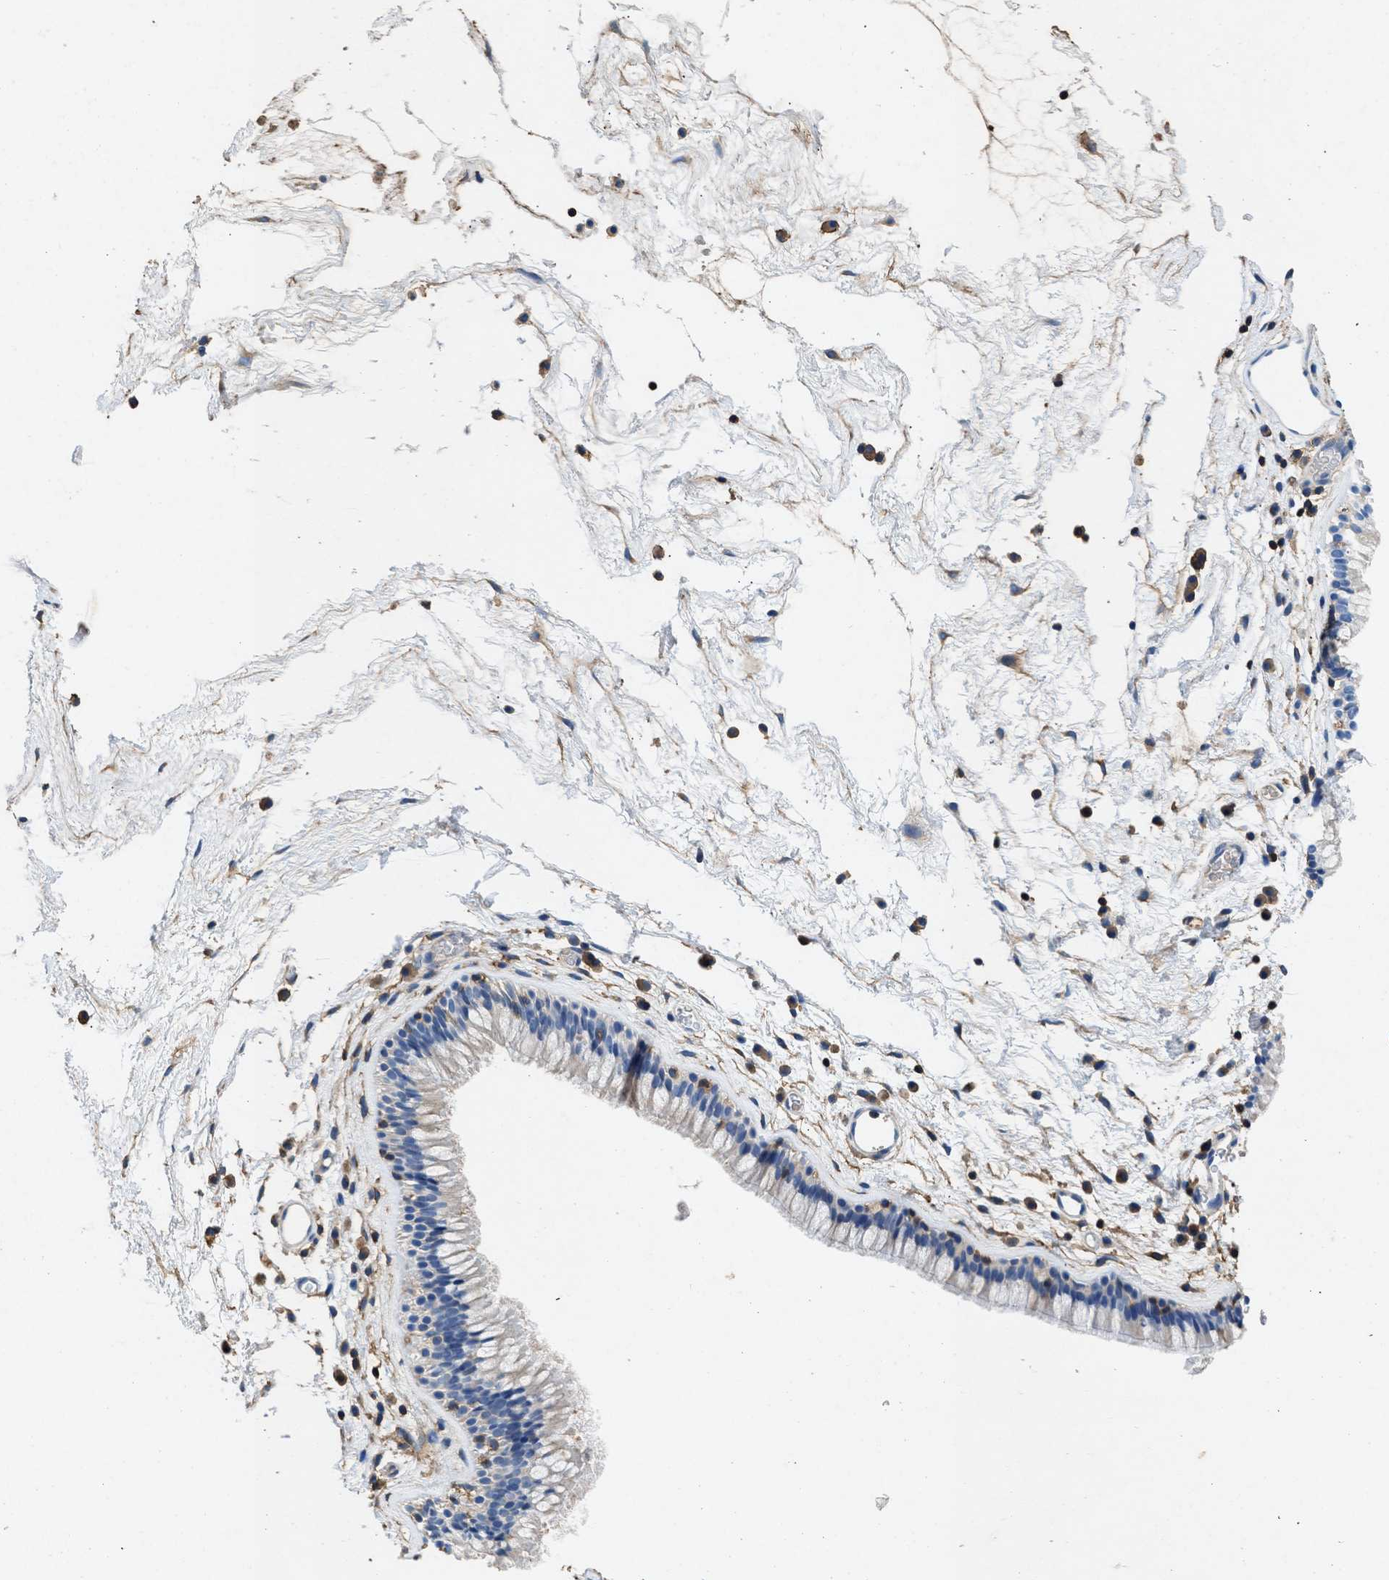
{"staining": {"intensity": "negative", "quantity": "none", "location": "none"}, "tissue": "nasopharynx", "cell_type": "Respiratory epithelial cells", "image_type": "normal", "snomed": [{"axis": "morphology", "description": "Normal tissue, NOS"}, {"axis": "morphology", "description": "Inflammation, NOS"}, {"axis": "topography", "description": "Nasopharynx"}], "caption": "Nasopharynx stained for a protein using IHC exhibits no positivity respiratory epithelial cells.", "gene": "KCNQ4", "patient": {"sex": "male", "age": 48}}